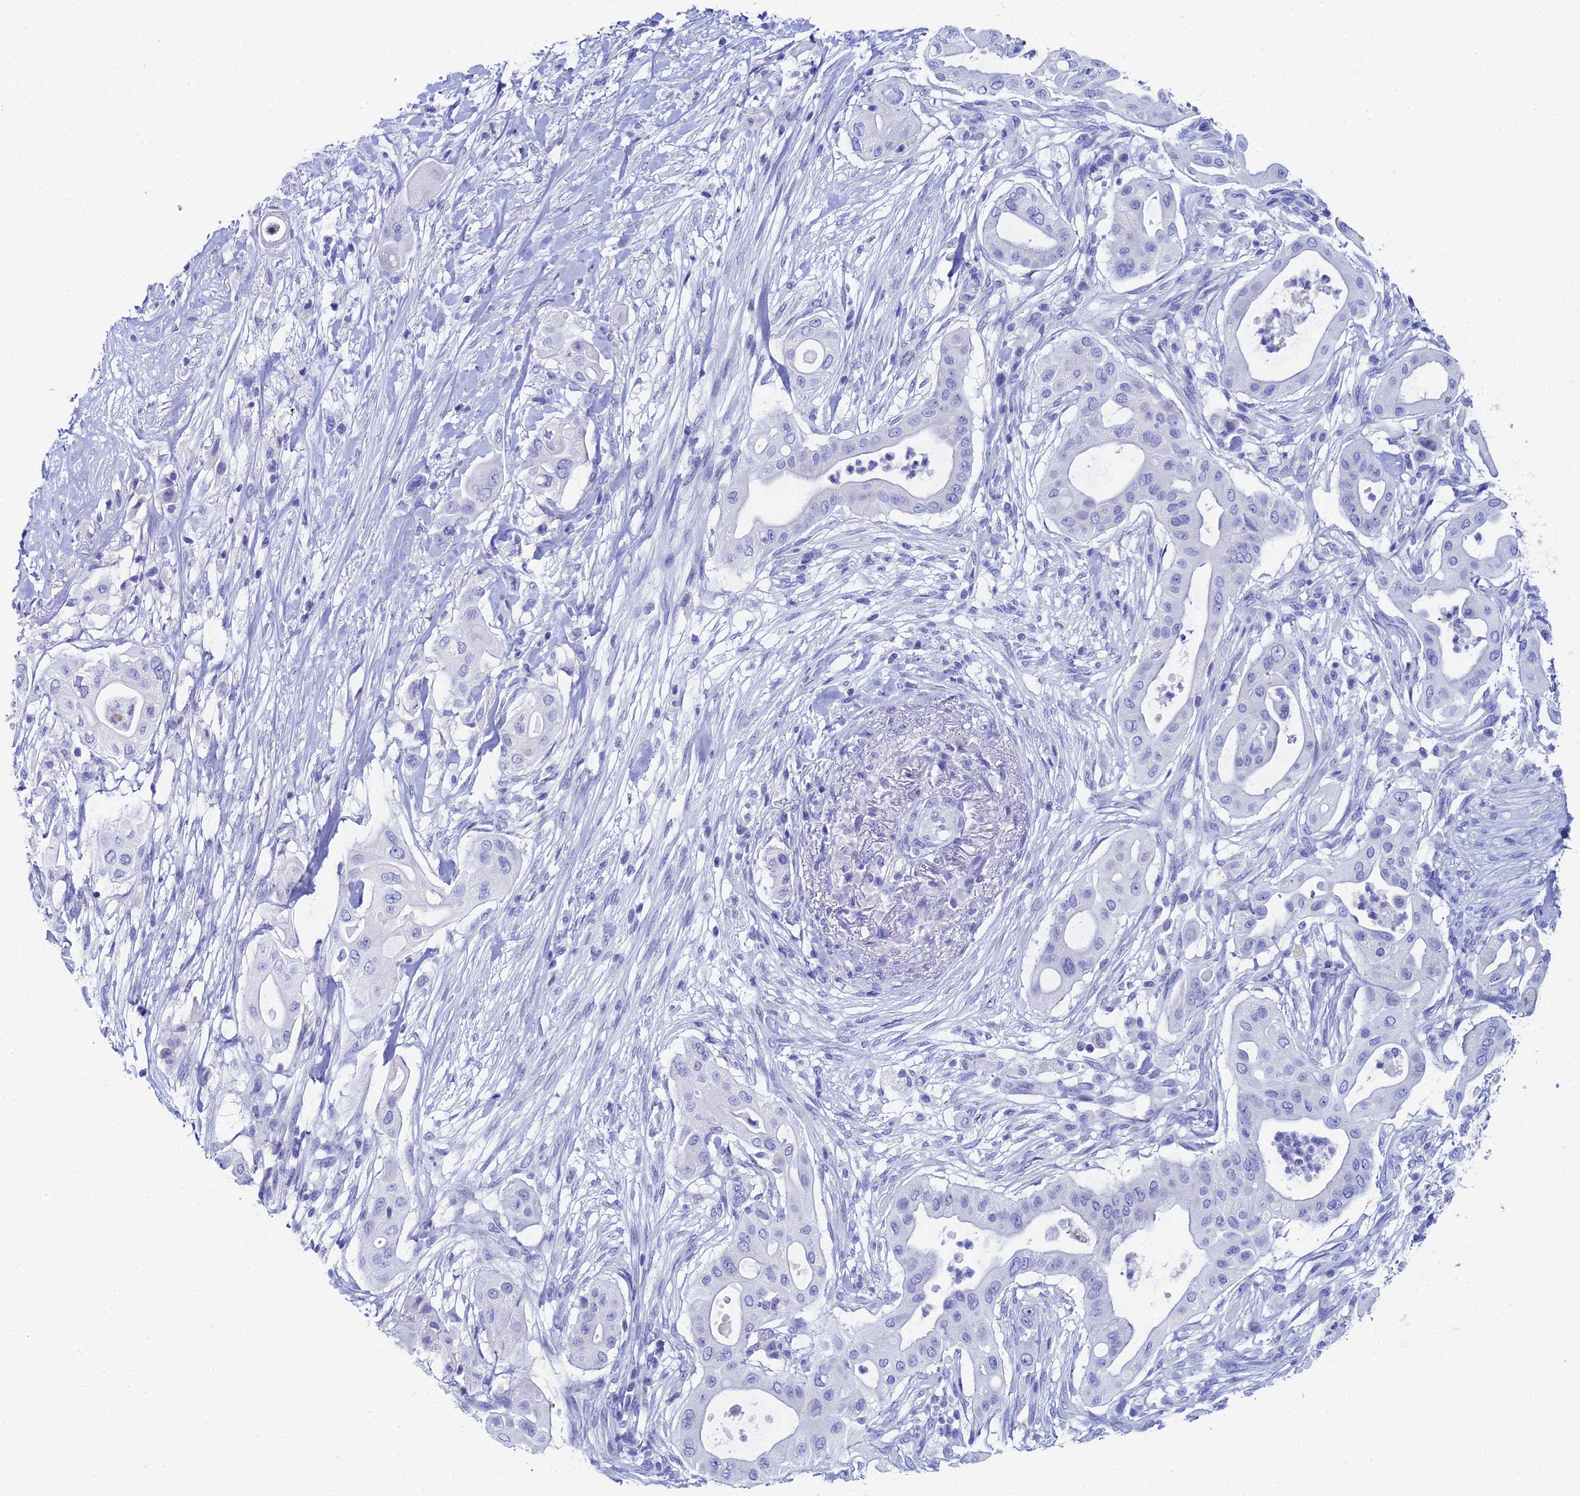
{"staining": {"intensity": "negative", "quantity": "none", "location": "none"}, "tissue": "pancreatic cancer", "cell_type": "Tumor cells", "image_type": "cancer", "snomed": [{"axis": "morphology", "description": "Adenocarcinoma, NOS"}, {"axis": "topography", "description": "Pancreas"}], "caption": "IHC micrograph of adenocarcinoma (pancreatic) stained for a protein (brown), which demonstrates no positivity in tumor cells.", "gene": "HSPA1L", "patient": {"sex": "male", "age": 68}}